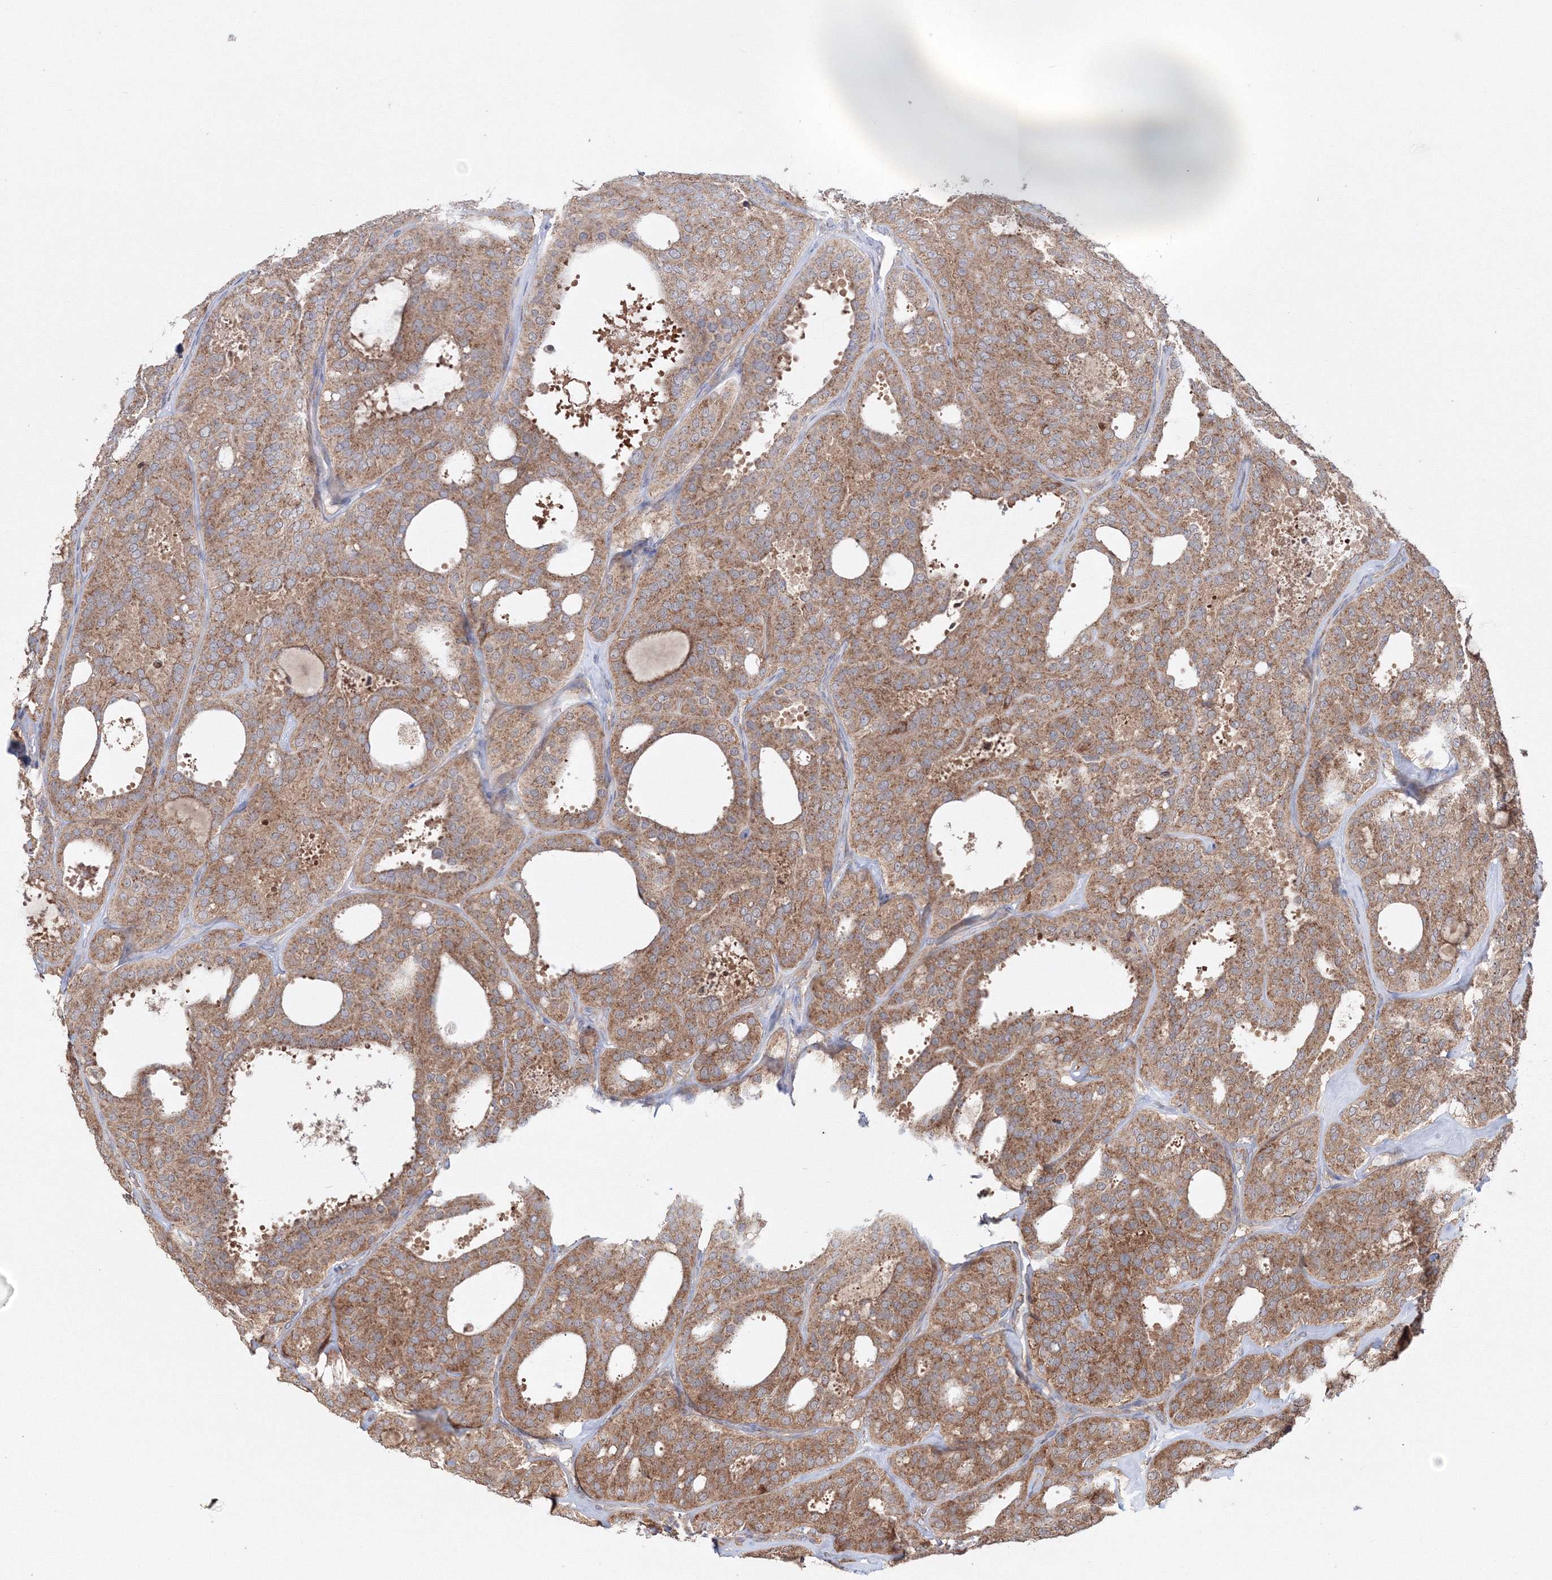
{"staining": {"intensity": "moderate", "quantity": ">75%", "location": "cytoplasmic/membranous"}, "tissue": "thyroid cancer", "cell_type": "Tumor cells", "image_type": "cancer", "snomed": [{"axis": "morphology", "description": "Follicular adenoma carcinoma, NOS"}, {"axis": "topography", "description": "Thyroid gland"}], "caption": "Protein expression analysis of thyroid cancer reveals moderate cytoplasmic/membranous positivity in approximately >75% of tumor cells. (DAB (3,3'-diaminobenzidine) IHC, brown staining for protein, blue staining for nuclei).", "gene": "PEX13", "patient": {"sex": "male", "age": 75}}